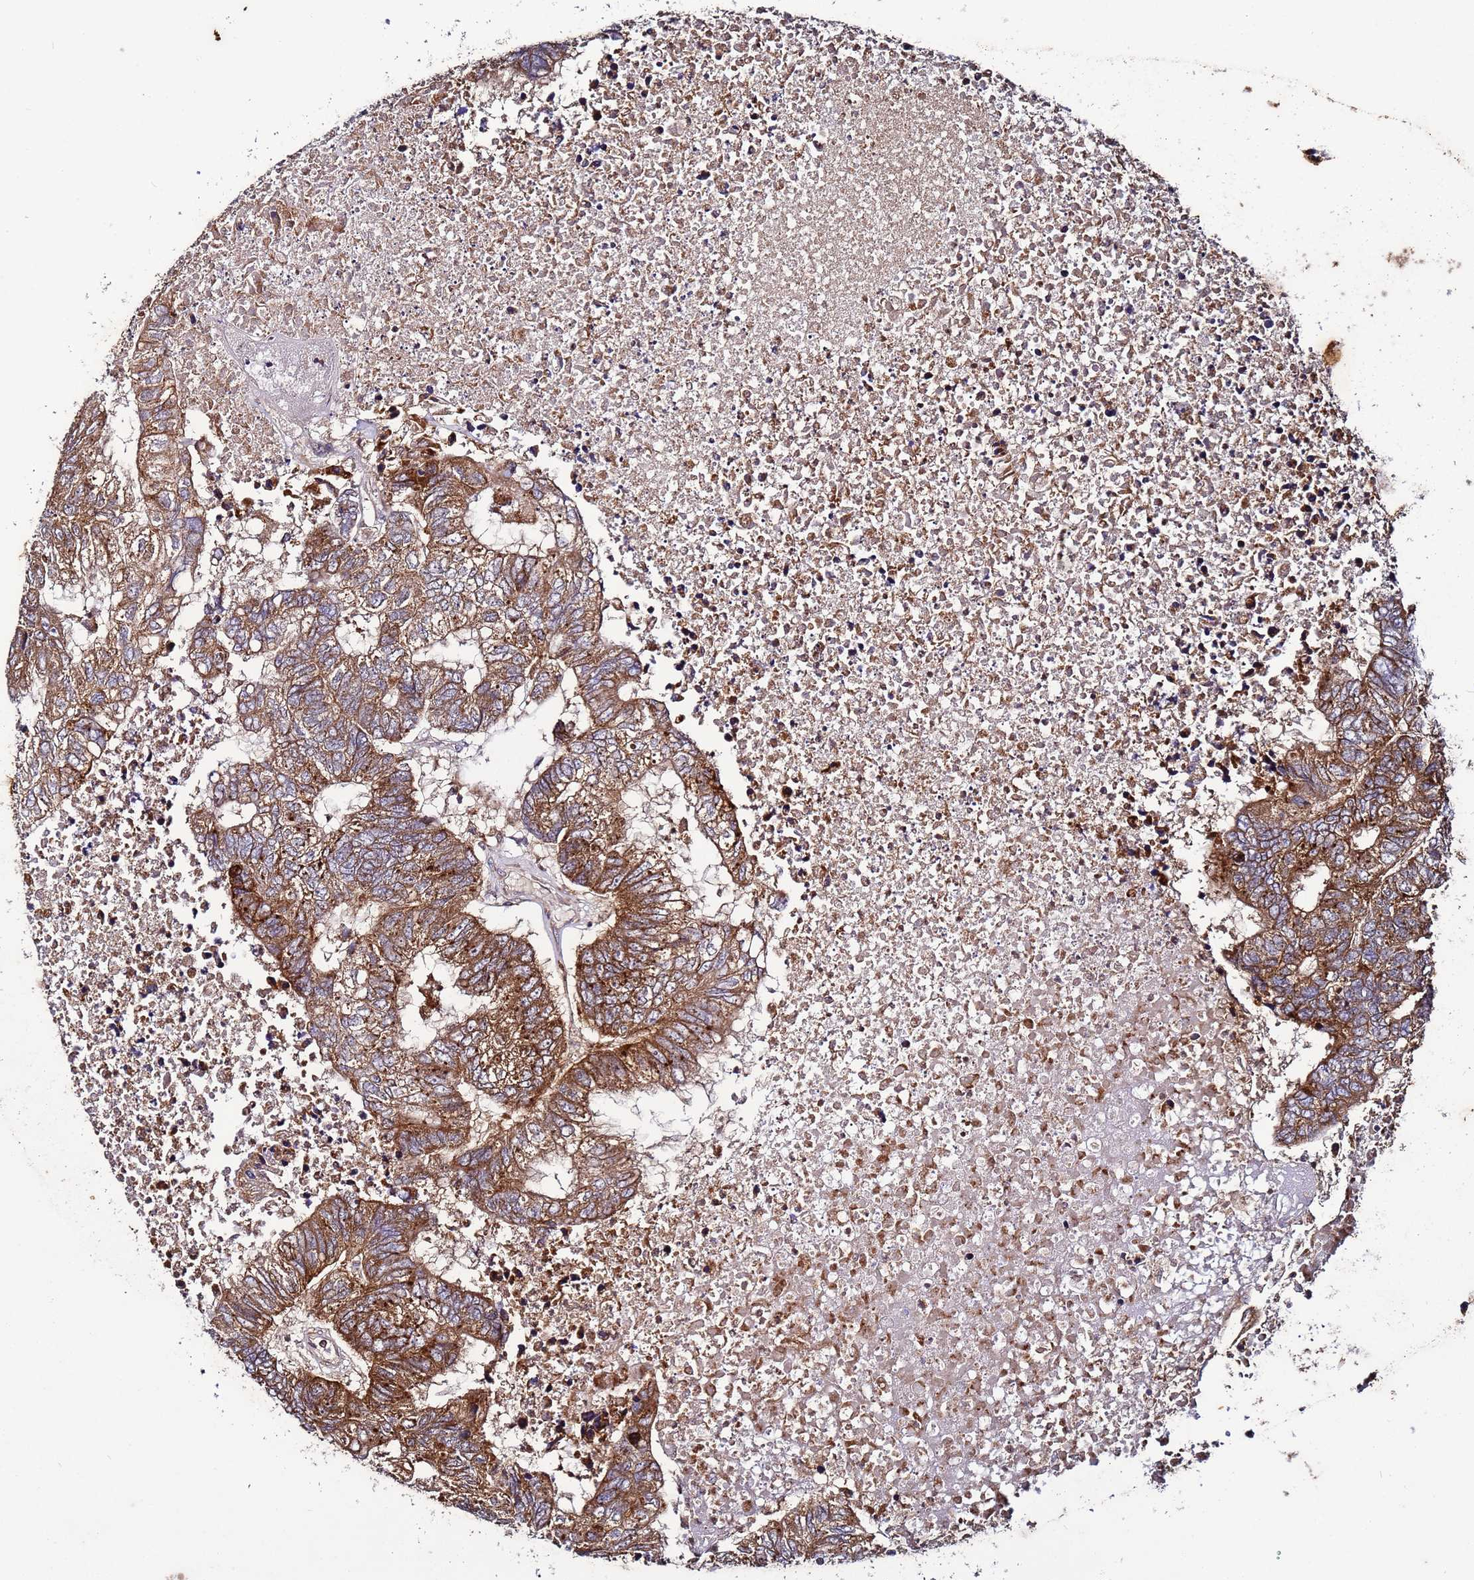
{"staining": {"intensity": "strong", "quantity": ">75%", "location": "cytoplasmic/membranous"}, "tissue": "colorectal cancer", "cell_type": "Tumor cells", "image_type": "cancer", "snomed": [{"axis": "morphology", "description": "Adenocarcinoma, NOS"}, {"axis": "topography", "description": "Colon"}], "caption": "A brown stain highlights strong cytoplasmic/membranous positivity of a protein in colorectal adenocarcinoma tumor cells. Nuclei are stained in blue.", "gene": "TMEM176B", "patient": {"sex": "female", "age": 48}}